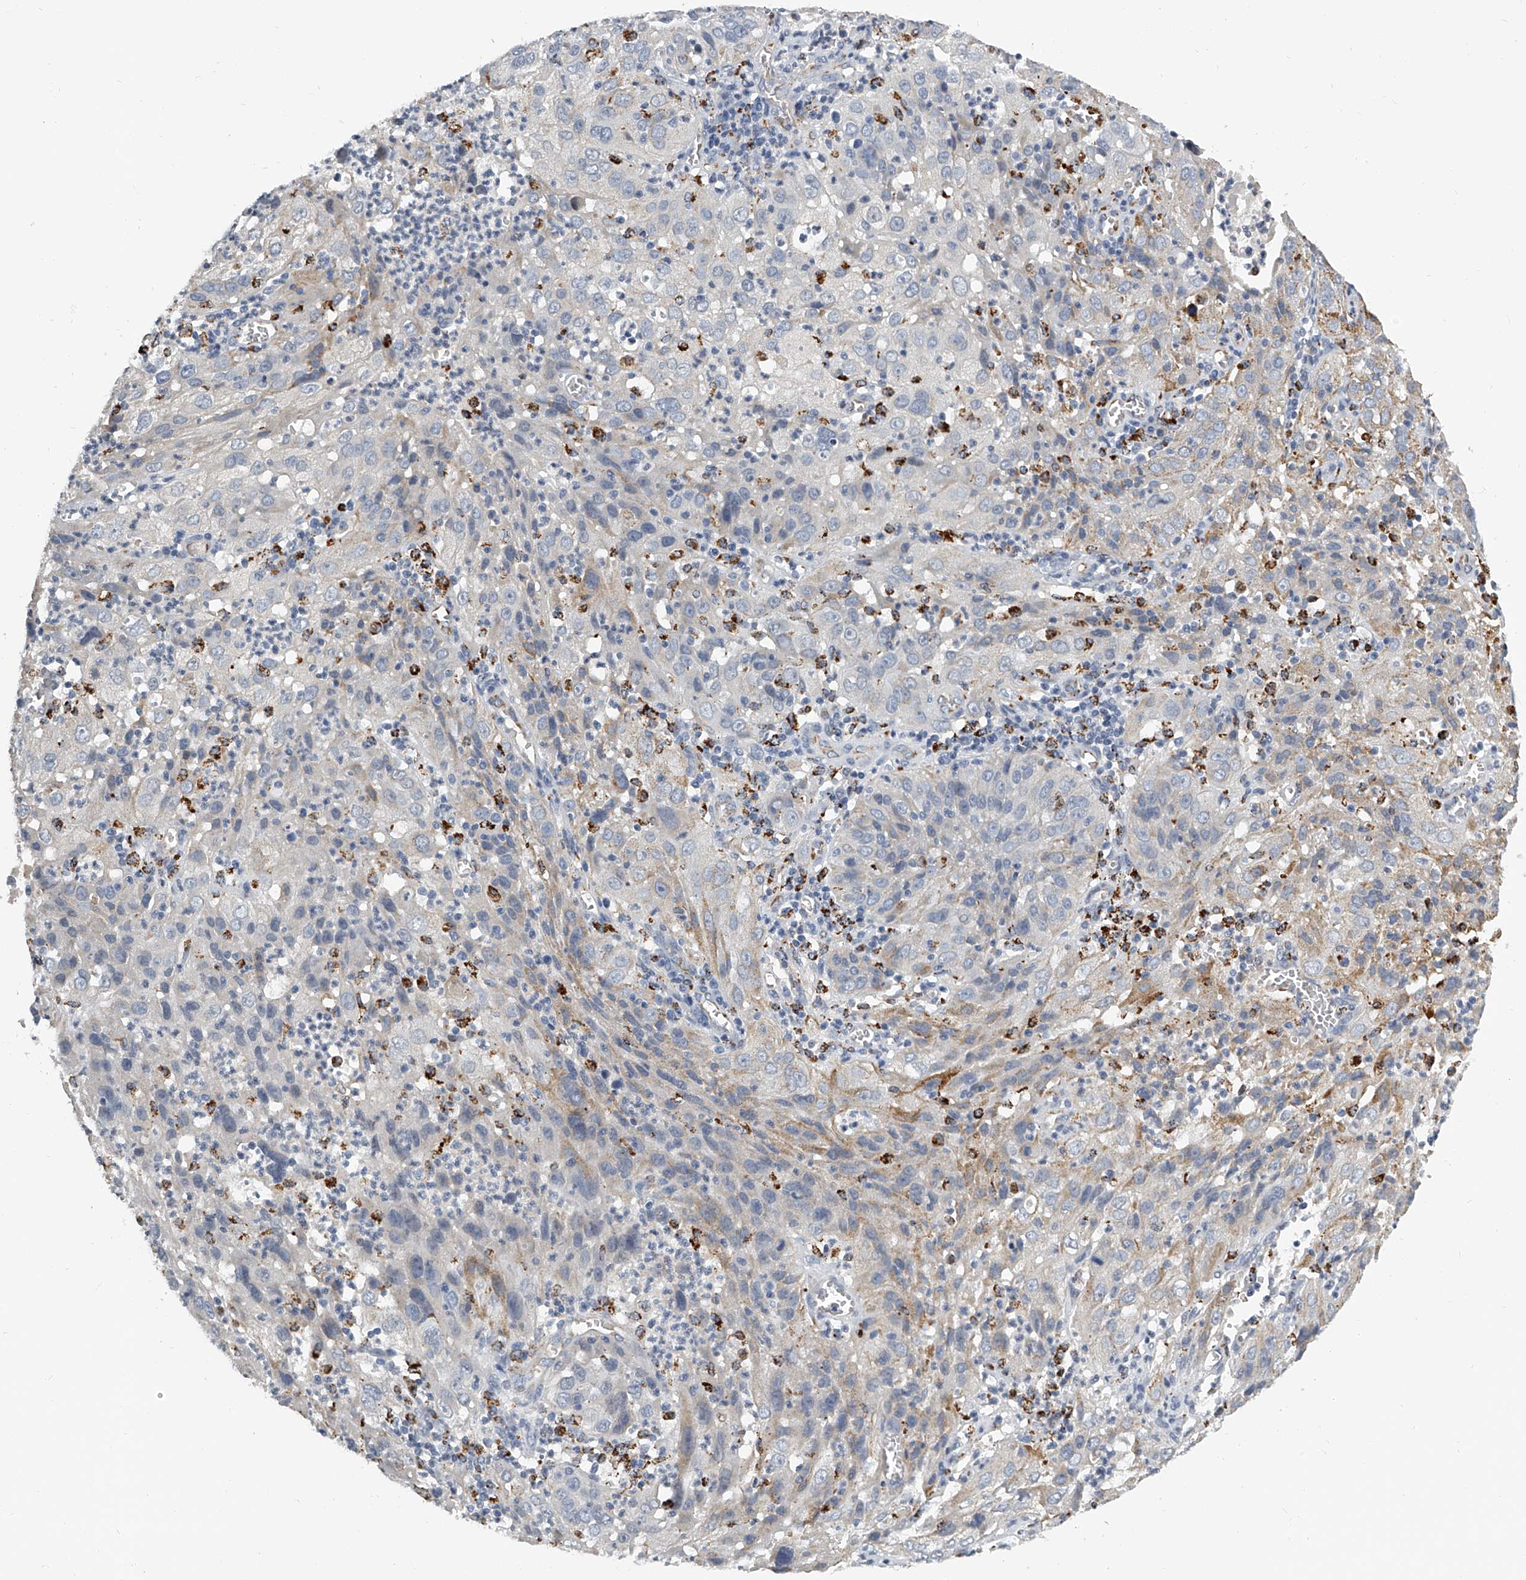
{"staining": {"intensity": "weak", "quantity": "<25%", "location": "cytoplasmic/membranous"}, "tissue": "cervical cancer", "cell_type": "Tumor cells", "image_type": "cancer", "snomed": [{"axis": "morphology", "description": "Squamous cell carcinoma, NOS"}, {"axis": "topography", "description": "Cervix"}], "caption": "DAB (3,3'-diaminobenzidine) immunohistochemical staining of cervical squamous cell carcinoma reveals no significant positivity in tumor cells. The staining is performed using DAB (3,3'-diaminobenzidine) brown chromogen with nuclei counter-stained in using hematoxylin.", "gene": "KLHL7", "patient": {"sex": "female", "age": 32}}